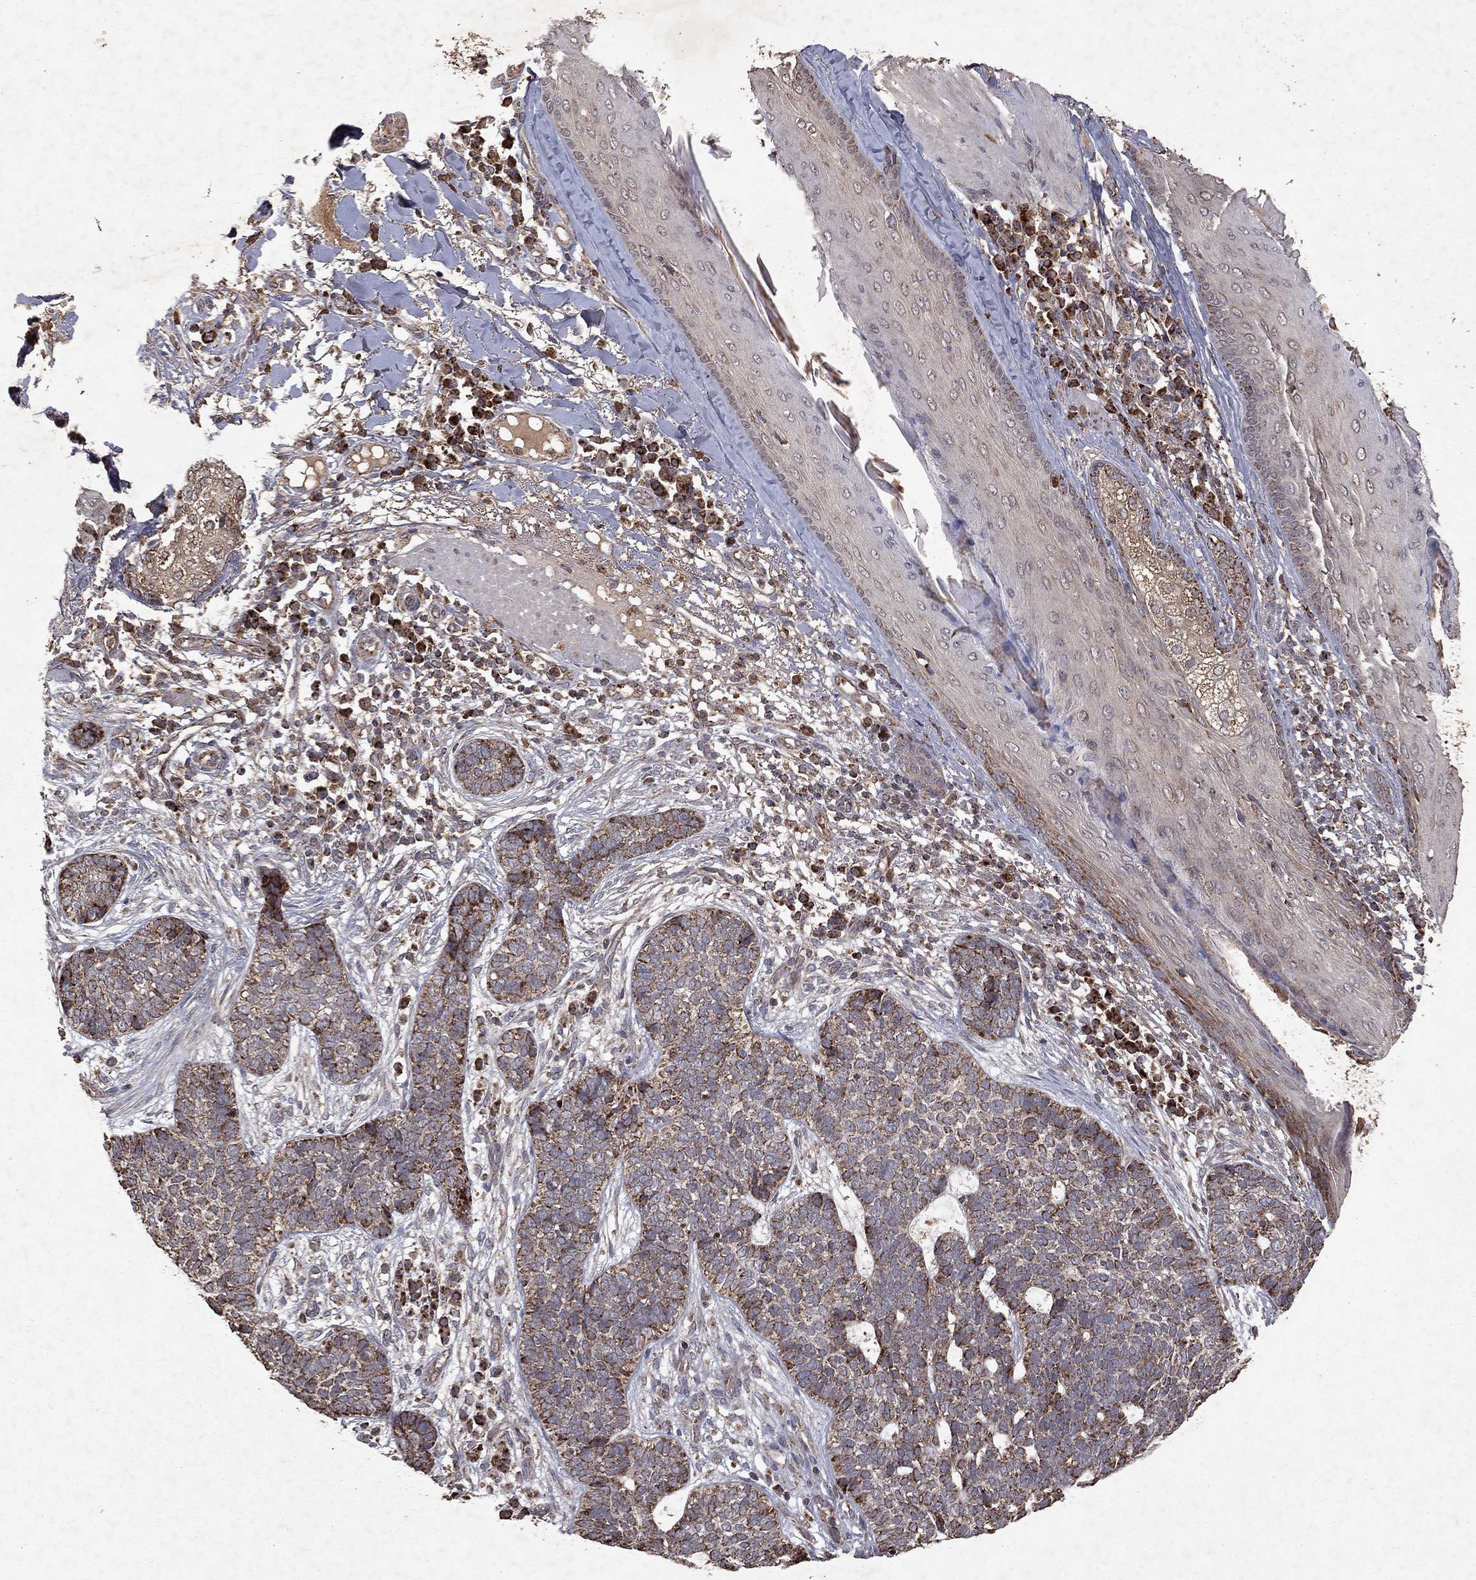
{"staining": {"intensity": "strong", "quantity": "<25%", "location": "cytoplasmic/membranous"}, "tissue": "skin cancer", "cell_type": "Tumor cells", "image_type": "cancer", "snomed": [{"axis": "morphology", "description": "Squamous cell carcinoma, NOS"}, {"axis": "topography", "description": "Skin"}], "caption": "A photomicrograph of skin cancer (squamous cell carcinoma) stained for a protein reveals strong cytoplasmic/membranous brown staining in tumor cells. (Stains: DAB in brown, nuclei in blue, Microscopy: brightfield microscopy at high magnification).", "gene": "PYROXD2", "patient": {"sex": "male", "age": 88}}